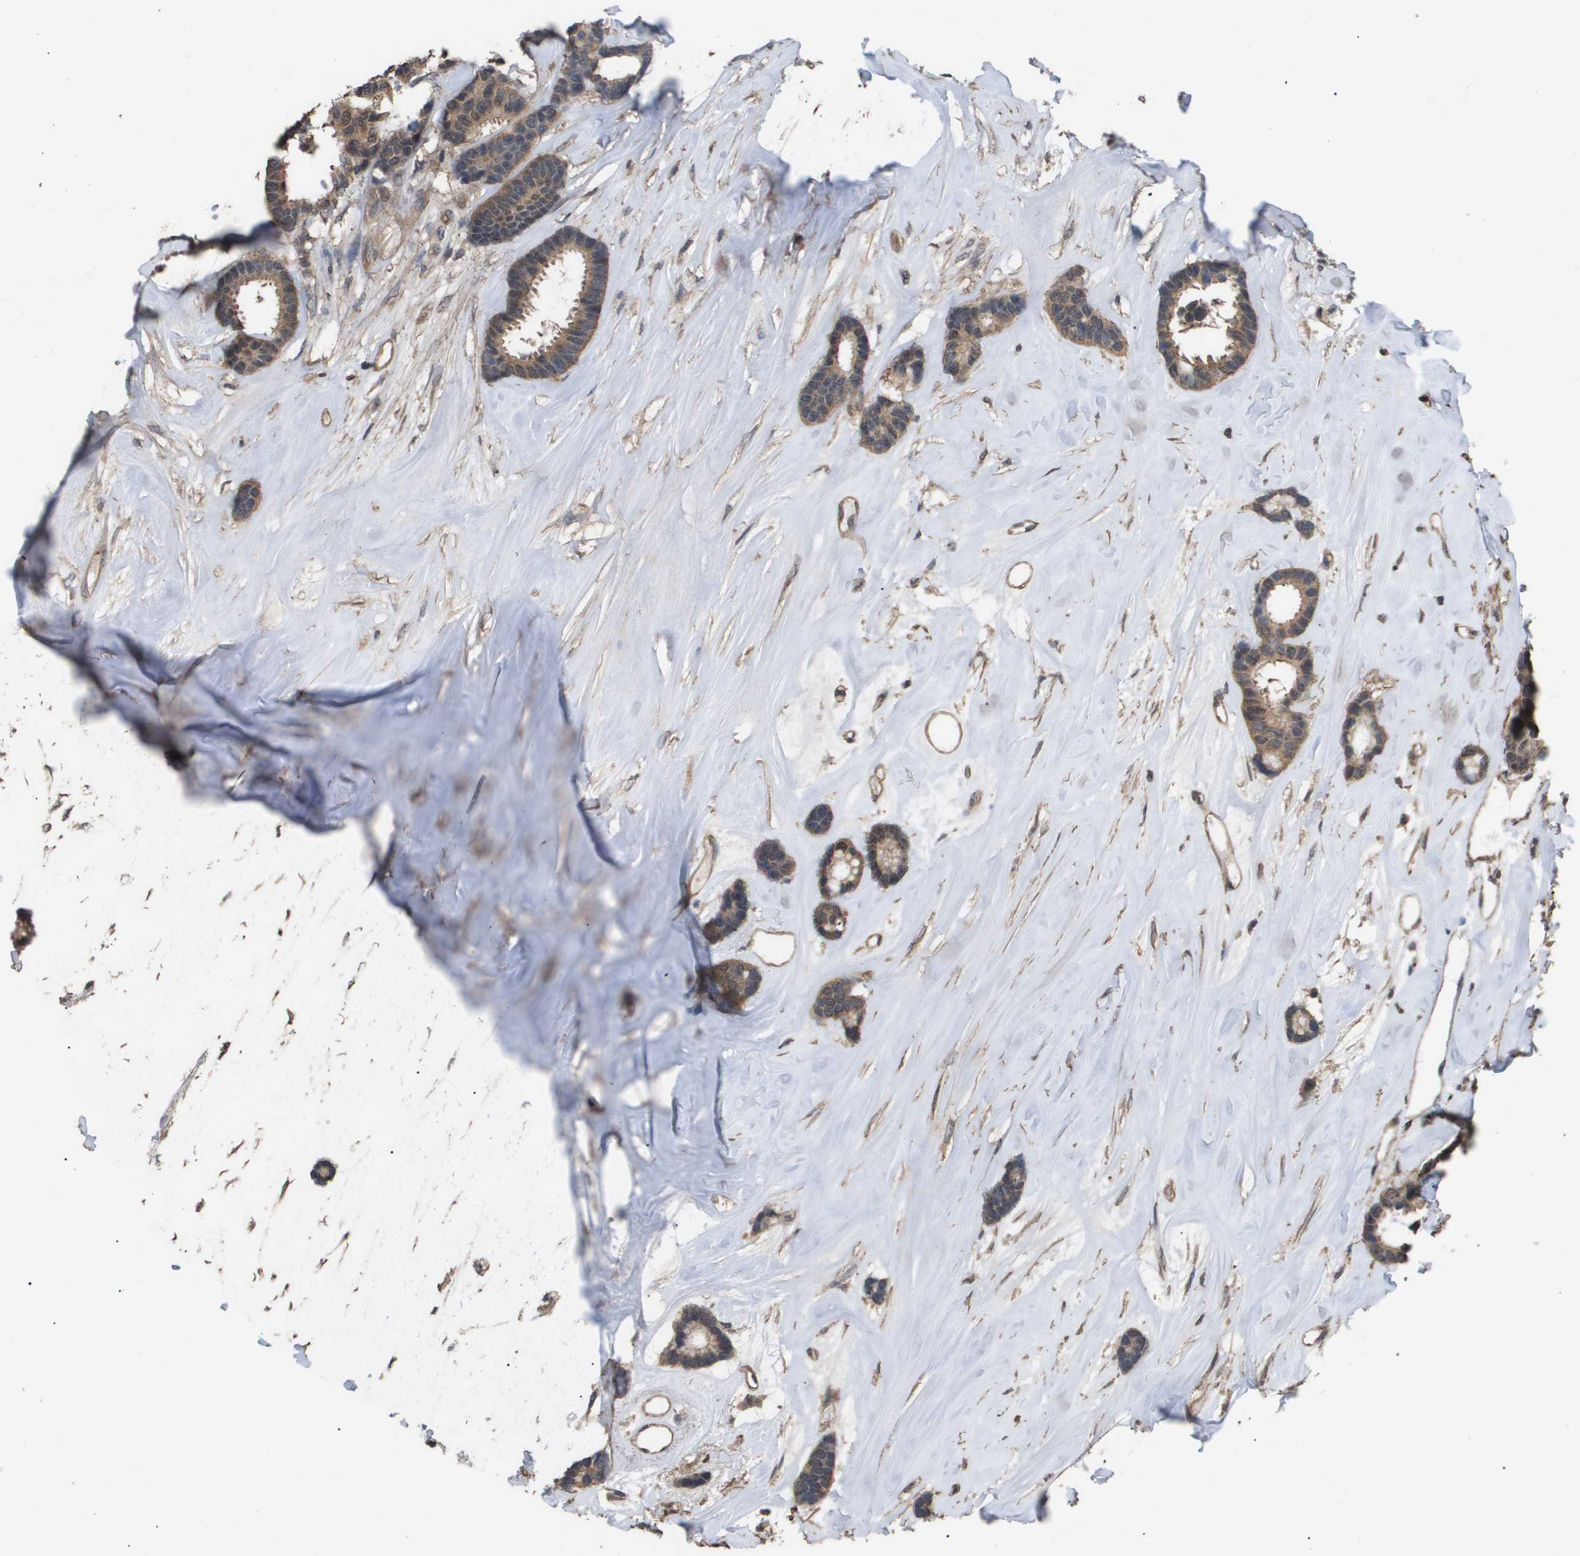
{"staining": {"intensity": "moderate", "quantity": ">75%", "location": "cytoplasmic/membranous"}, "tissue": "breast cancer", "cell_type": "Tumor cells", "image_type": "cancer", "snomed": [{"axis": "morphology", "description": "Duct carcinoma"}, {"axis": "topography", "description": "Breast"}], "caption": "A medium amount of moderate cytoplasmic/membranous staining is appreciated in approximately >75% of tumor cells in breast cancer tissue.", "gene": "CUL5", "patient": {"sex": "female", "age": 87}}